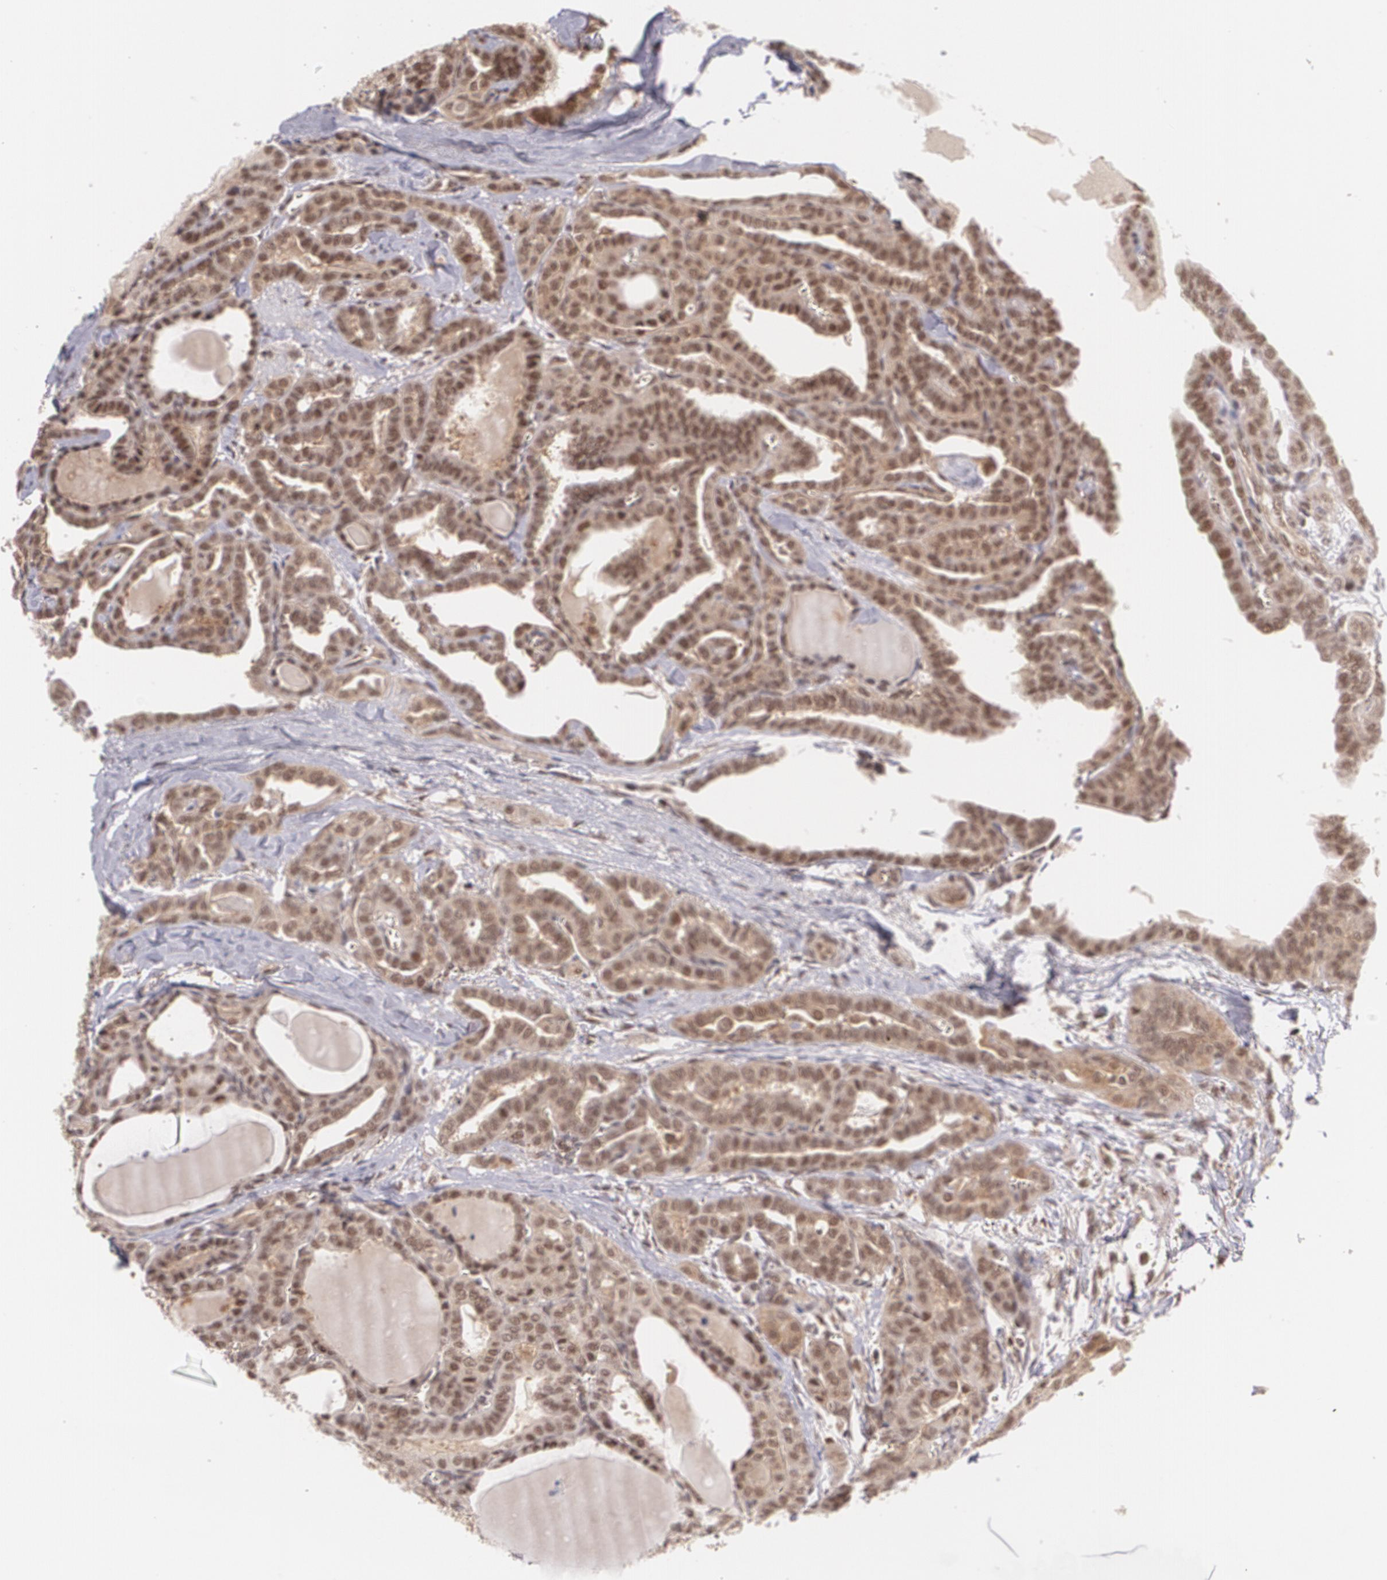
{"staining": {"intensity": "weak", "quantity": ">75%", "location": "cytoplasmic/membranous,nuclear"}, "tissue": "thyroid cancer", "cell_type": "Tumor cells", "image_type": "cancer", "snomed": [{"axis": "morphology", "description": "Carcinoma, NOS"}, {"axis": "topography", "description": "Thyroid gland"}], "caption": "Brown immunohistochemical staining in human thyroid cancer reveals weak cytoplasmic/membranous and nuclear positivity in about >75% of tumor cells.", "gene": "CUL2", "patient": {"sex": "female", "age": 91}}